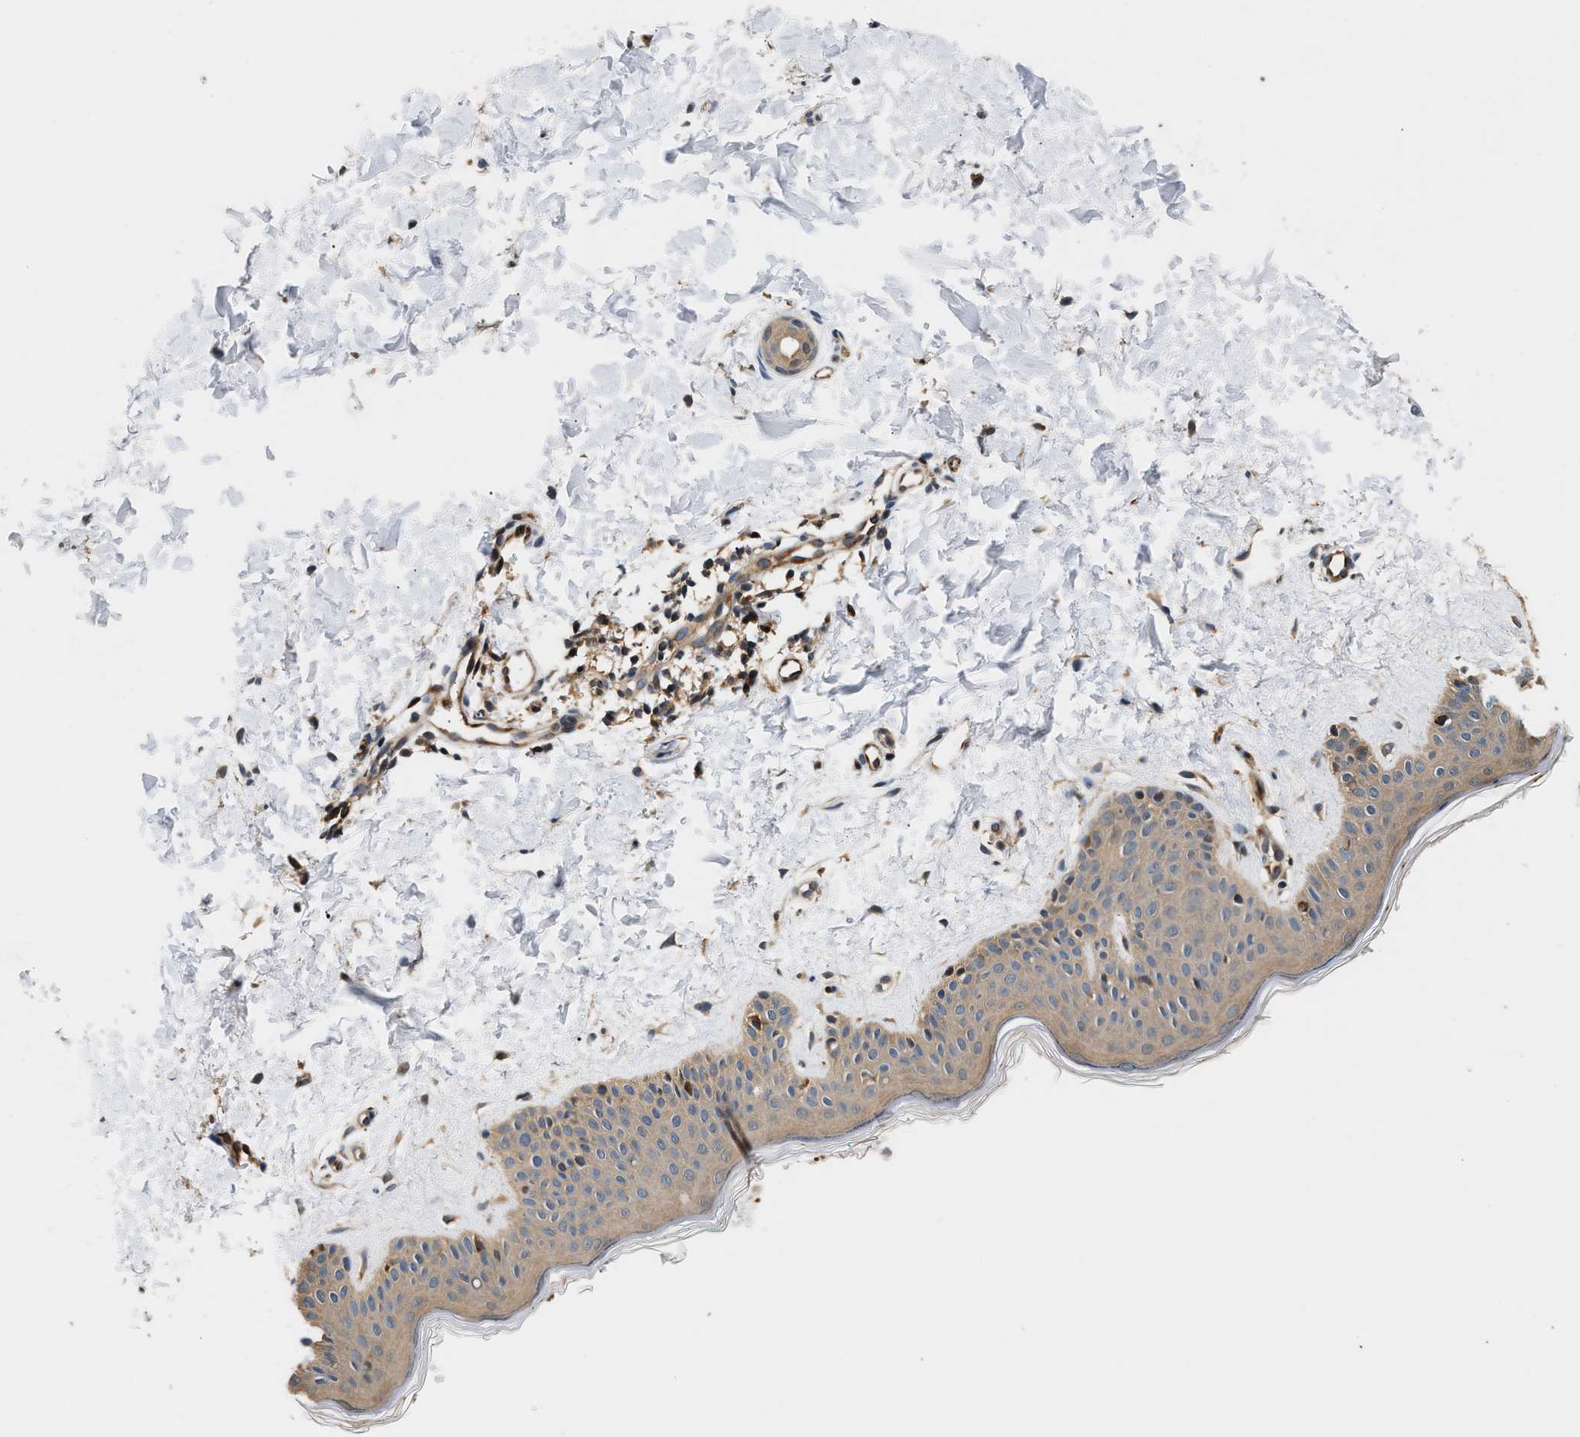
{"staining": {"intensity": "weak", "quantity": ">75%", "location": "cytoplasmic/membranous"}, "tissue": "skin", "cell_type": "Fibroblasts", "image_type": "normal", "snomed": [{"axis": "morphology", "description": "Normal tissue, NOS"}, {"axis": "topography", "description": "Skin"}], "caption": "A histopathology image of skin stained for a protein reveals weak cytoplasmic/membranous brown staining in fibroblasts.", "gene": "TUT7", "patient": {"sex": "male", "age": 30}}